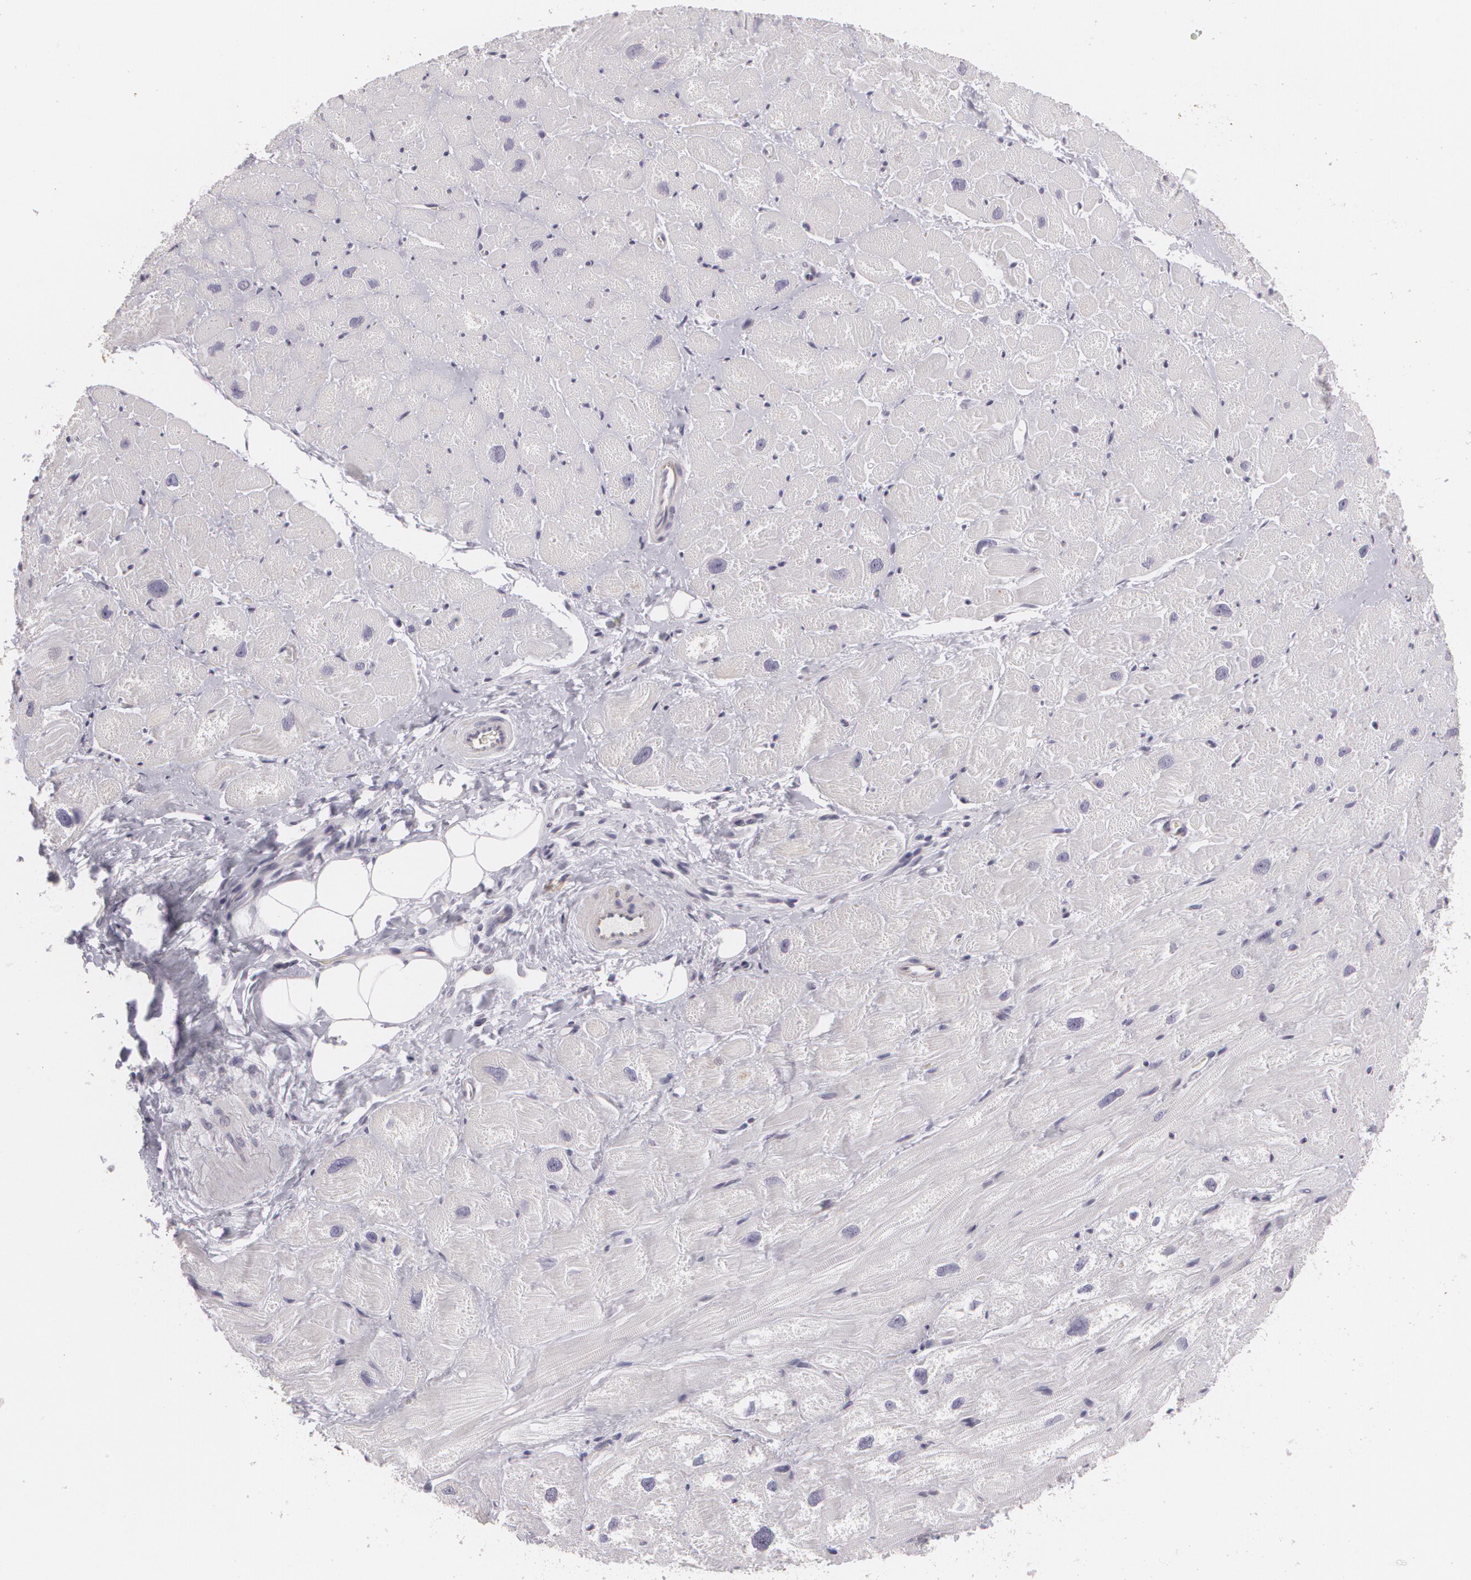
{"staining": {"intensity": "negative", "quantity": "none", "location": "none"}, "tissue": "heart muscle", "cell_type": "Cardiomyocytes", "image_type": "normal", "snomed": [{"axis": "morphology", "description": "Normal tissue, NOS"}, {"axis": "topography", "description": "Heart"}], "caption": "High power microscopy photomicrograph of an immunohistochemistry image of benign heart muscle, revealing no significant expression in cardiomyocytes. (Brightfield microscopy of DAB (3,3'-diaminobenzidine) IHC at high magnification).", "gene": "MAP2", "patient": {"sex": "male", "age": 49}}